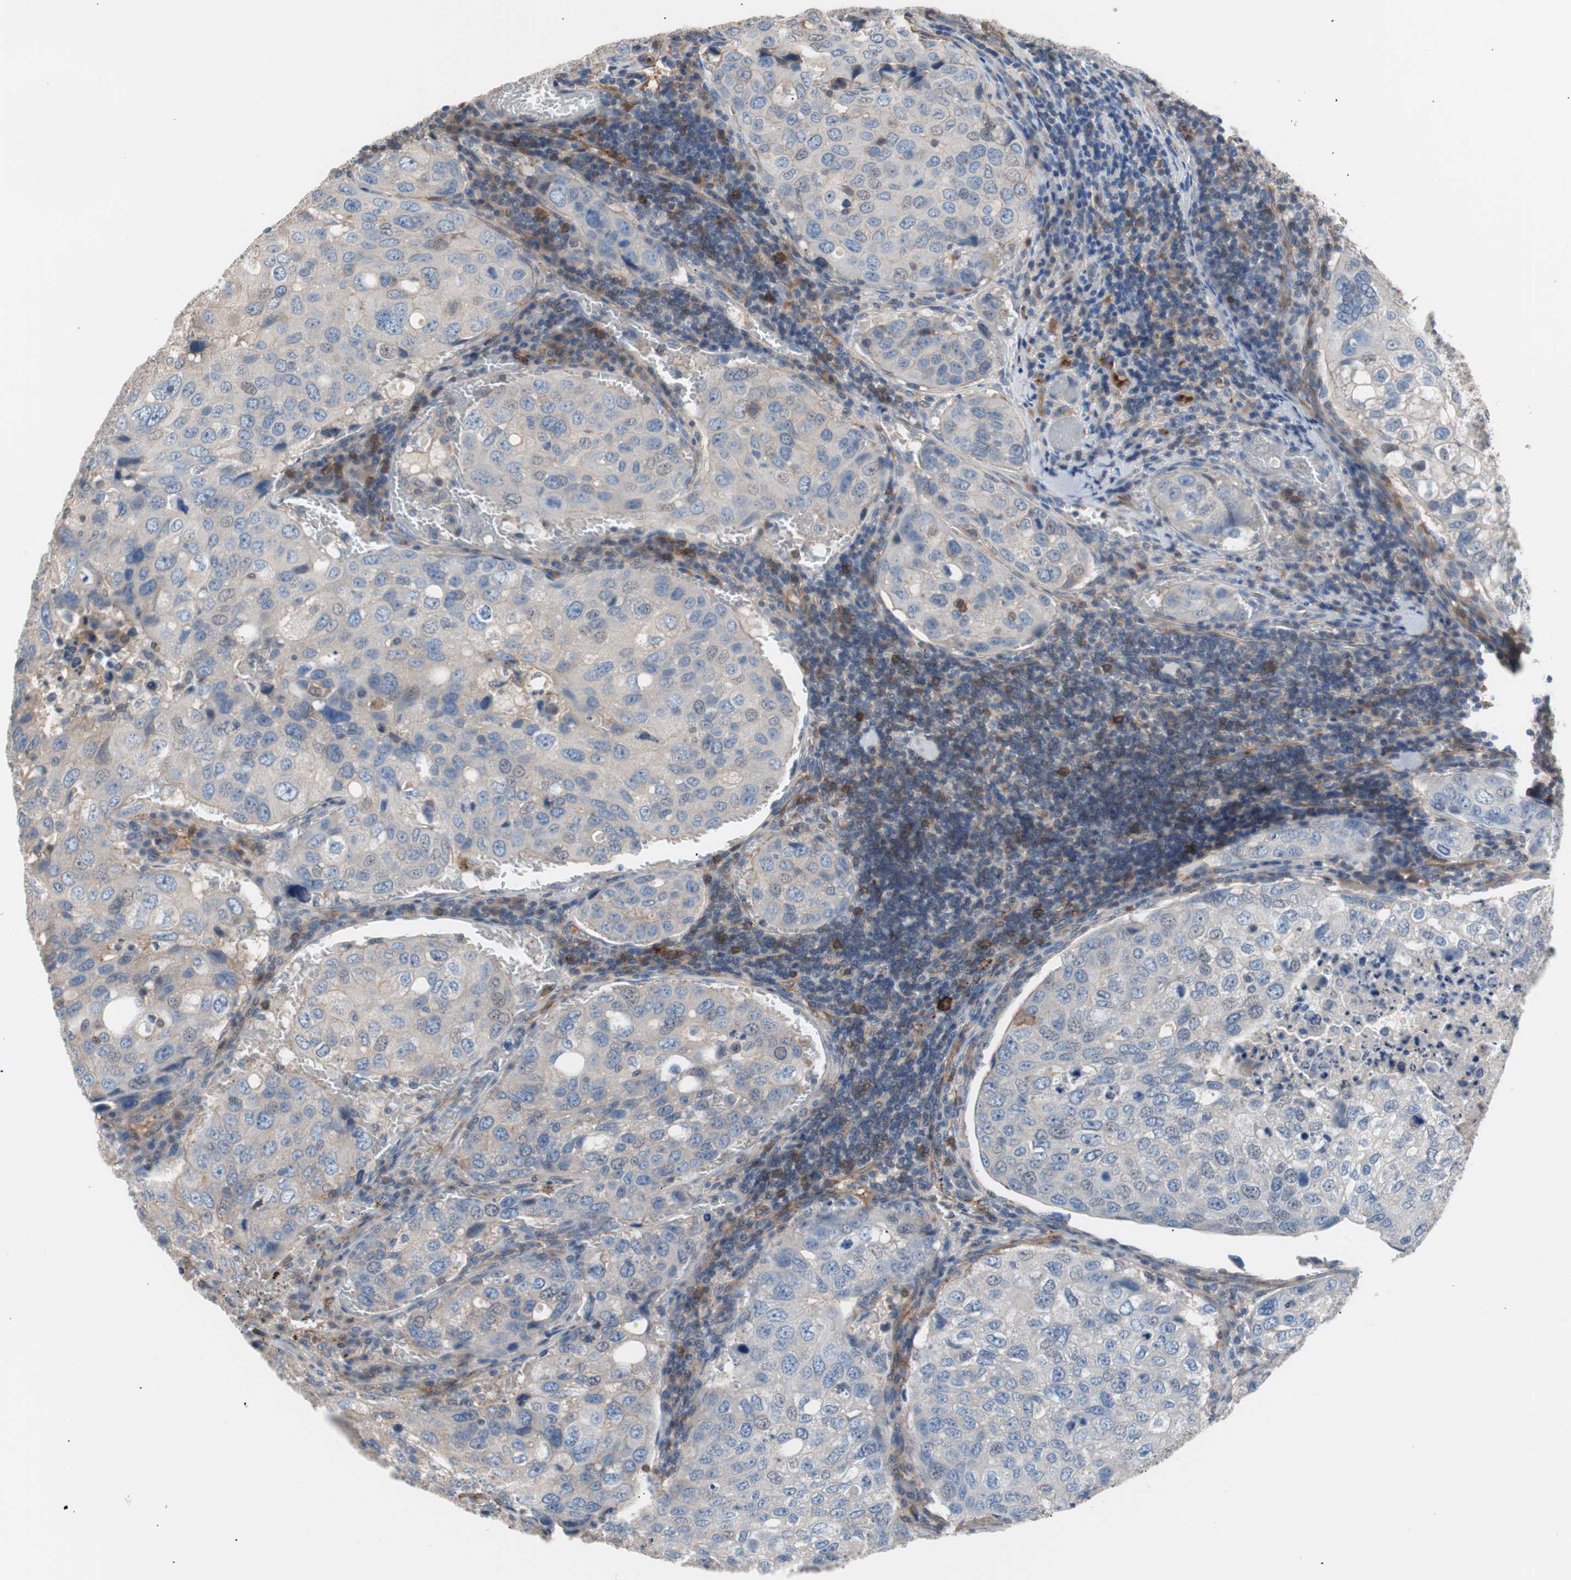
{"staining": {"intensity": "weak", "quantity": "25%-75%", "location": "cytoplasmic/membranous"}, "tissue": "urothelial cancer", "cell_type": "Tumor cells", "image_type": "cancer", "snomed": [{"axis": "morphology", "description": "Urothelial carcinoma, High grade"}, {"axis": "topography", "description": "Lymph node"}, {"axis": "topography", "description": "Urinary bladder"}], "caption": "Immunohistochemical staining of high-grade urothelial carcinoma reveals low levels of weak cytoplasmic/membranous protein staining in approximately 25%-75% of tumor cells. The protein of interest is stained brown, and the nuclei are stained in blue (DAB (3,3'-diaminobenzidine) IHC with brightfield microscopy, high magnification).", "gene": "GPR160", "patient": {"sex": "male", "age": 51}}